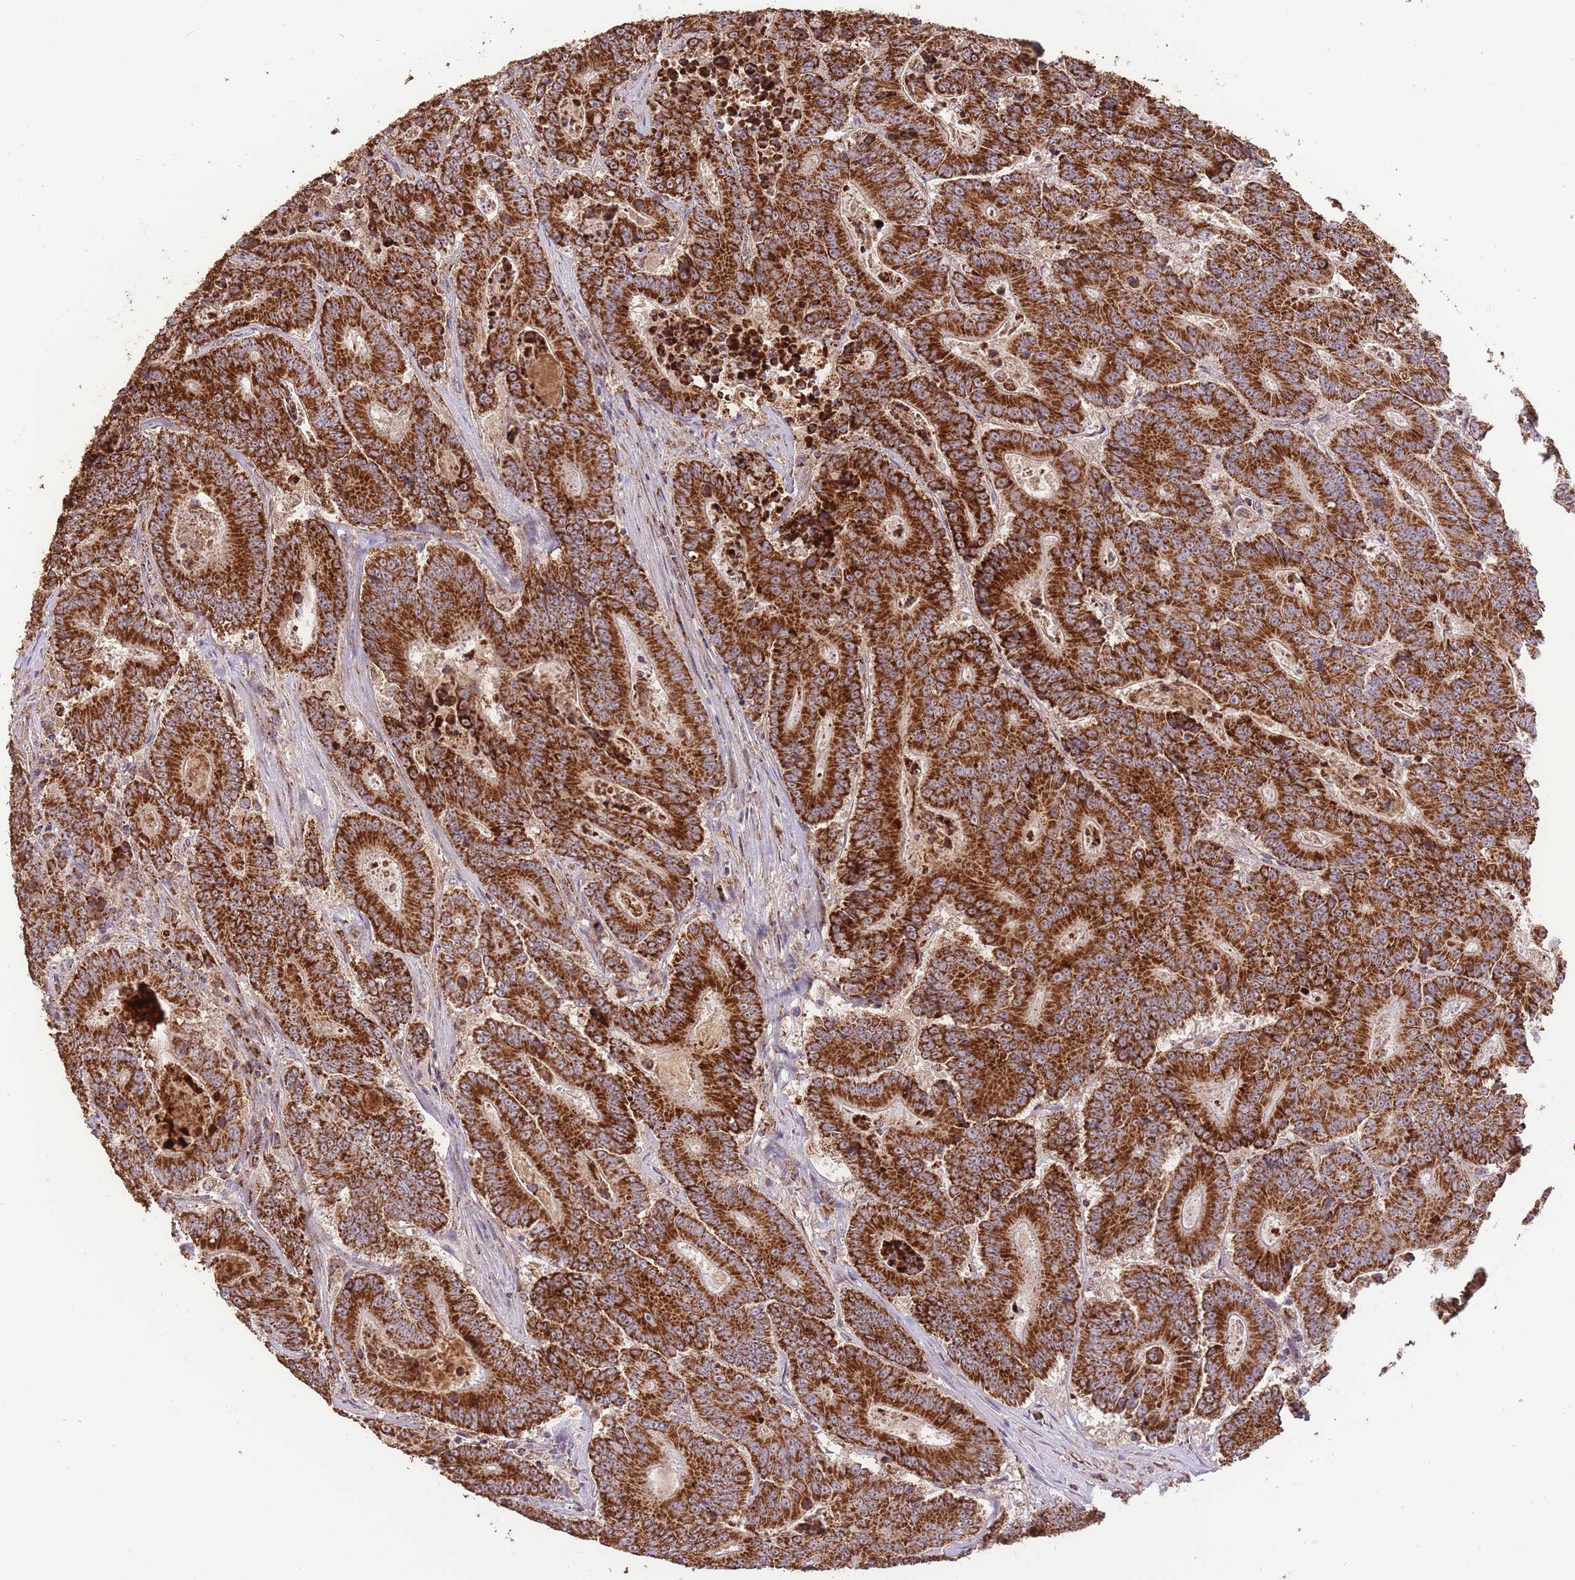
{"staining": {"intensity": "strong", "quantity": ">75%", "location": "cytoplasmic/membranous"}, "tissue": "colorectal cancer", "cell_type": "Tumor cells", "image_type": "cancer", "snomed": [{"axis": "morphology", "description": "Adenocarcinoma, NOS"}, {"axis": "topography", "description": "Colon"}], "caption": "Immunohistochemical staining of human colorectal adenocarcinoma exhibits strong cytoplasmic/membranous protein expression in approximately >75% of tumor cells.", "gene": "PREP", "patient": {"sex": "male", "age": 83}}